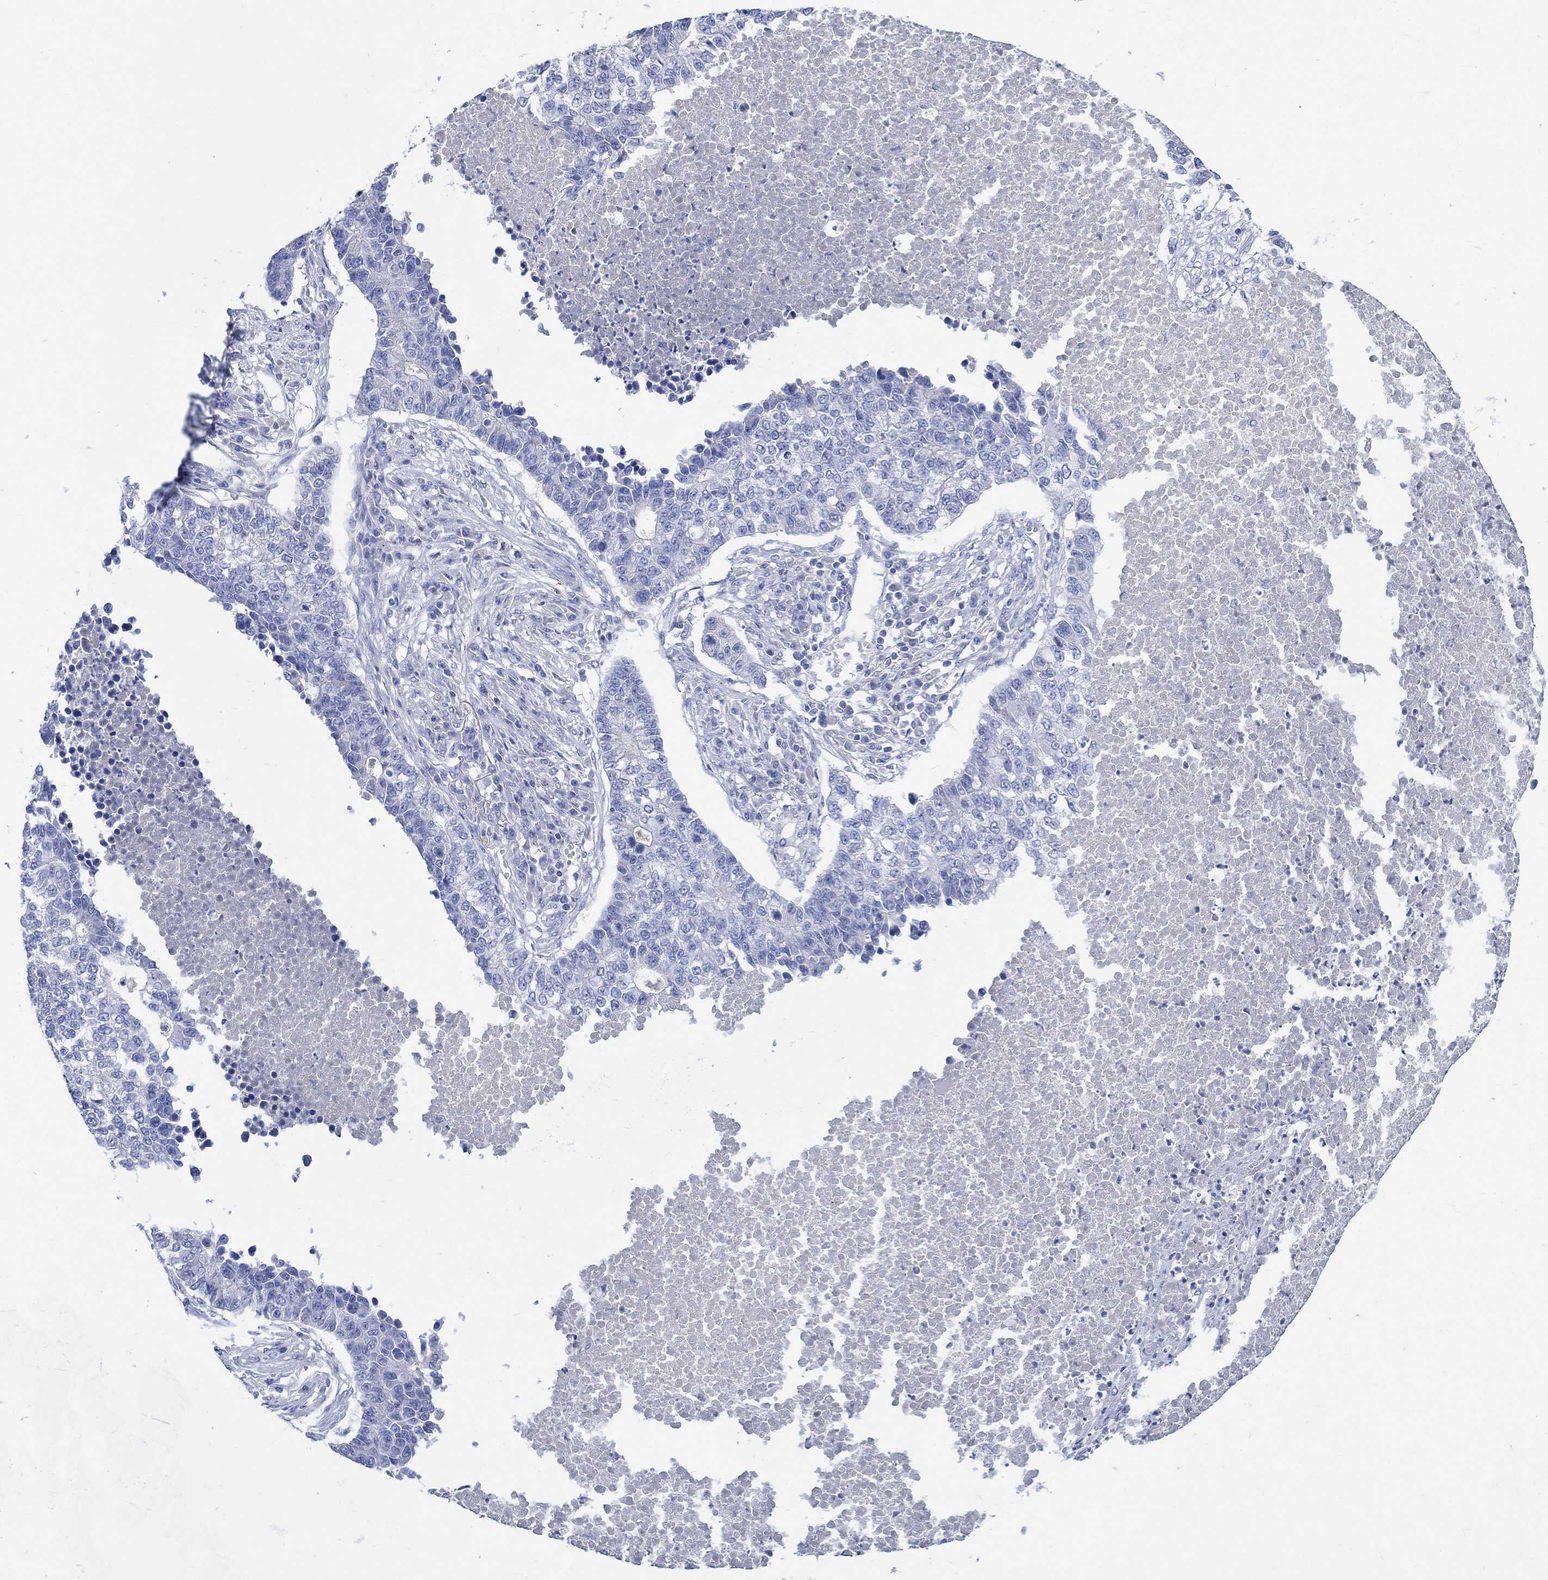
{"staining": {"intensity": "negative", "quantity": "none", "location": "none"}, "tissue": "lung cancer", "cell_type": "Tumor cells", "image_type": "cancer", "snomed": [{"axis": "morphology", "description": "Adenocarcinoma, NOS"}, {"axis": "topography", "description": "Lung"}], "caption": "An image of human lung cancer is negative for staining in tumor cells. (Stains: DAB (3,3'-diaminobenzidine) immunohistochemistry with hematoxylin counter stain, Microscopy: brightfield microscopy at high magnification).", "gene": "SHISA4", "patient": {"sex": "male", "age": 57}}